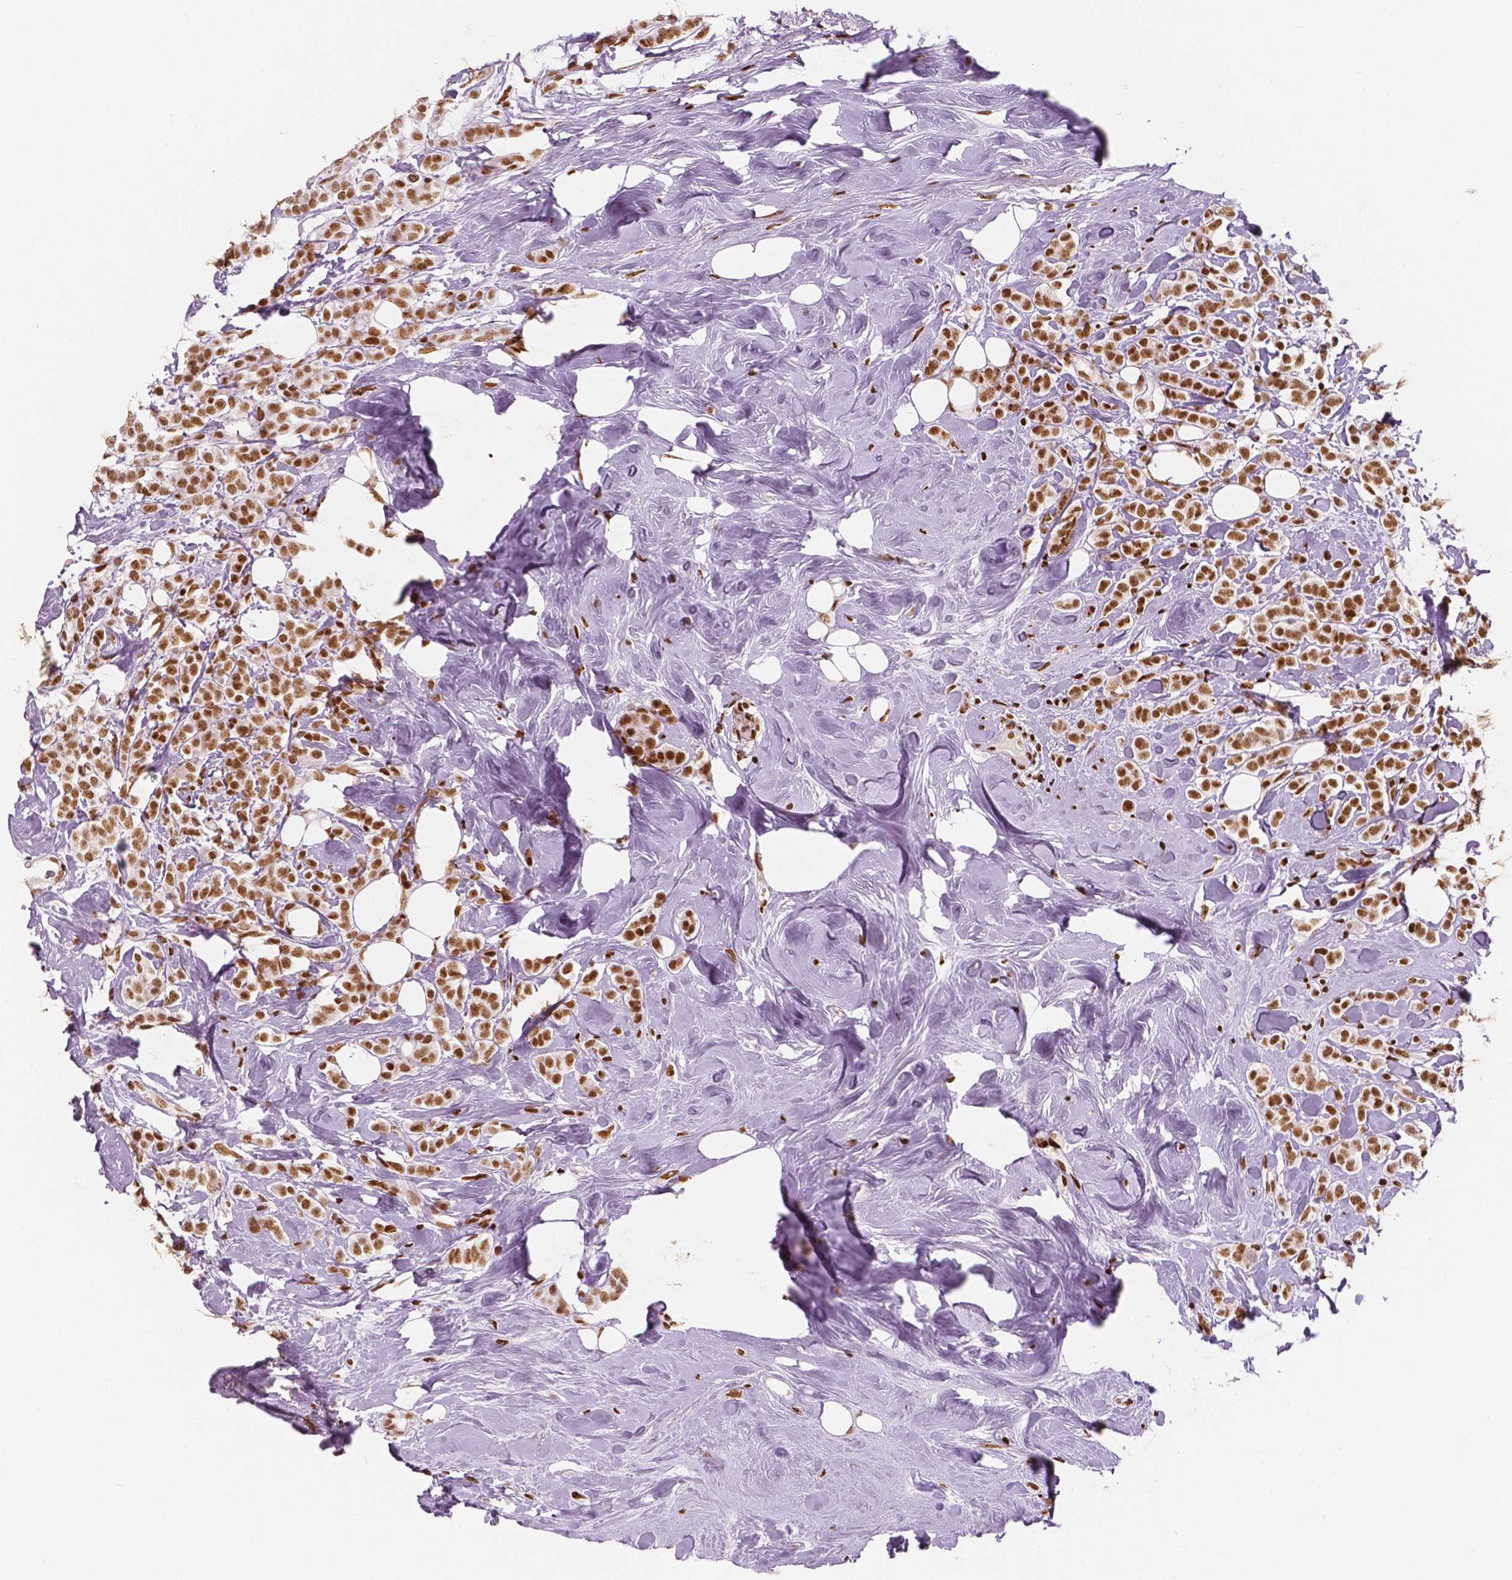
{"staining": {"intensity": "strong", "quantity": ">75%", "location": "nuclear"}, "tissue": "breast cancer", "cell_type": "Tumor cells", "image_type": "cancer", "snomed": [{"axis": "morphology", "description": "Lobular carcinoma"}, {"axis": "topography", "description": "Breast"}], "caption": "This is an image of immunohistochemistry (IHC) staining of lobular carcinoma (breast), which shows strong expression in the nuclear of tumor cells.", "gene": "BRD4", "patient": {"sex": "female", "age": 49}}